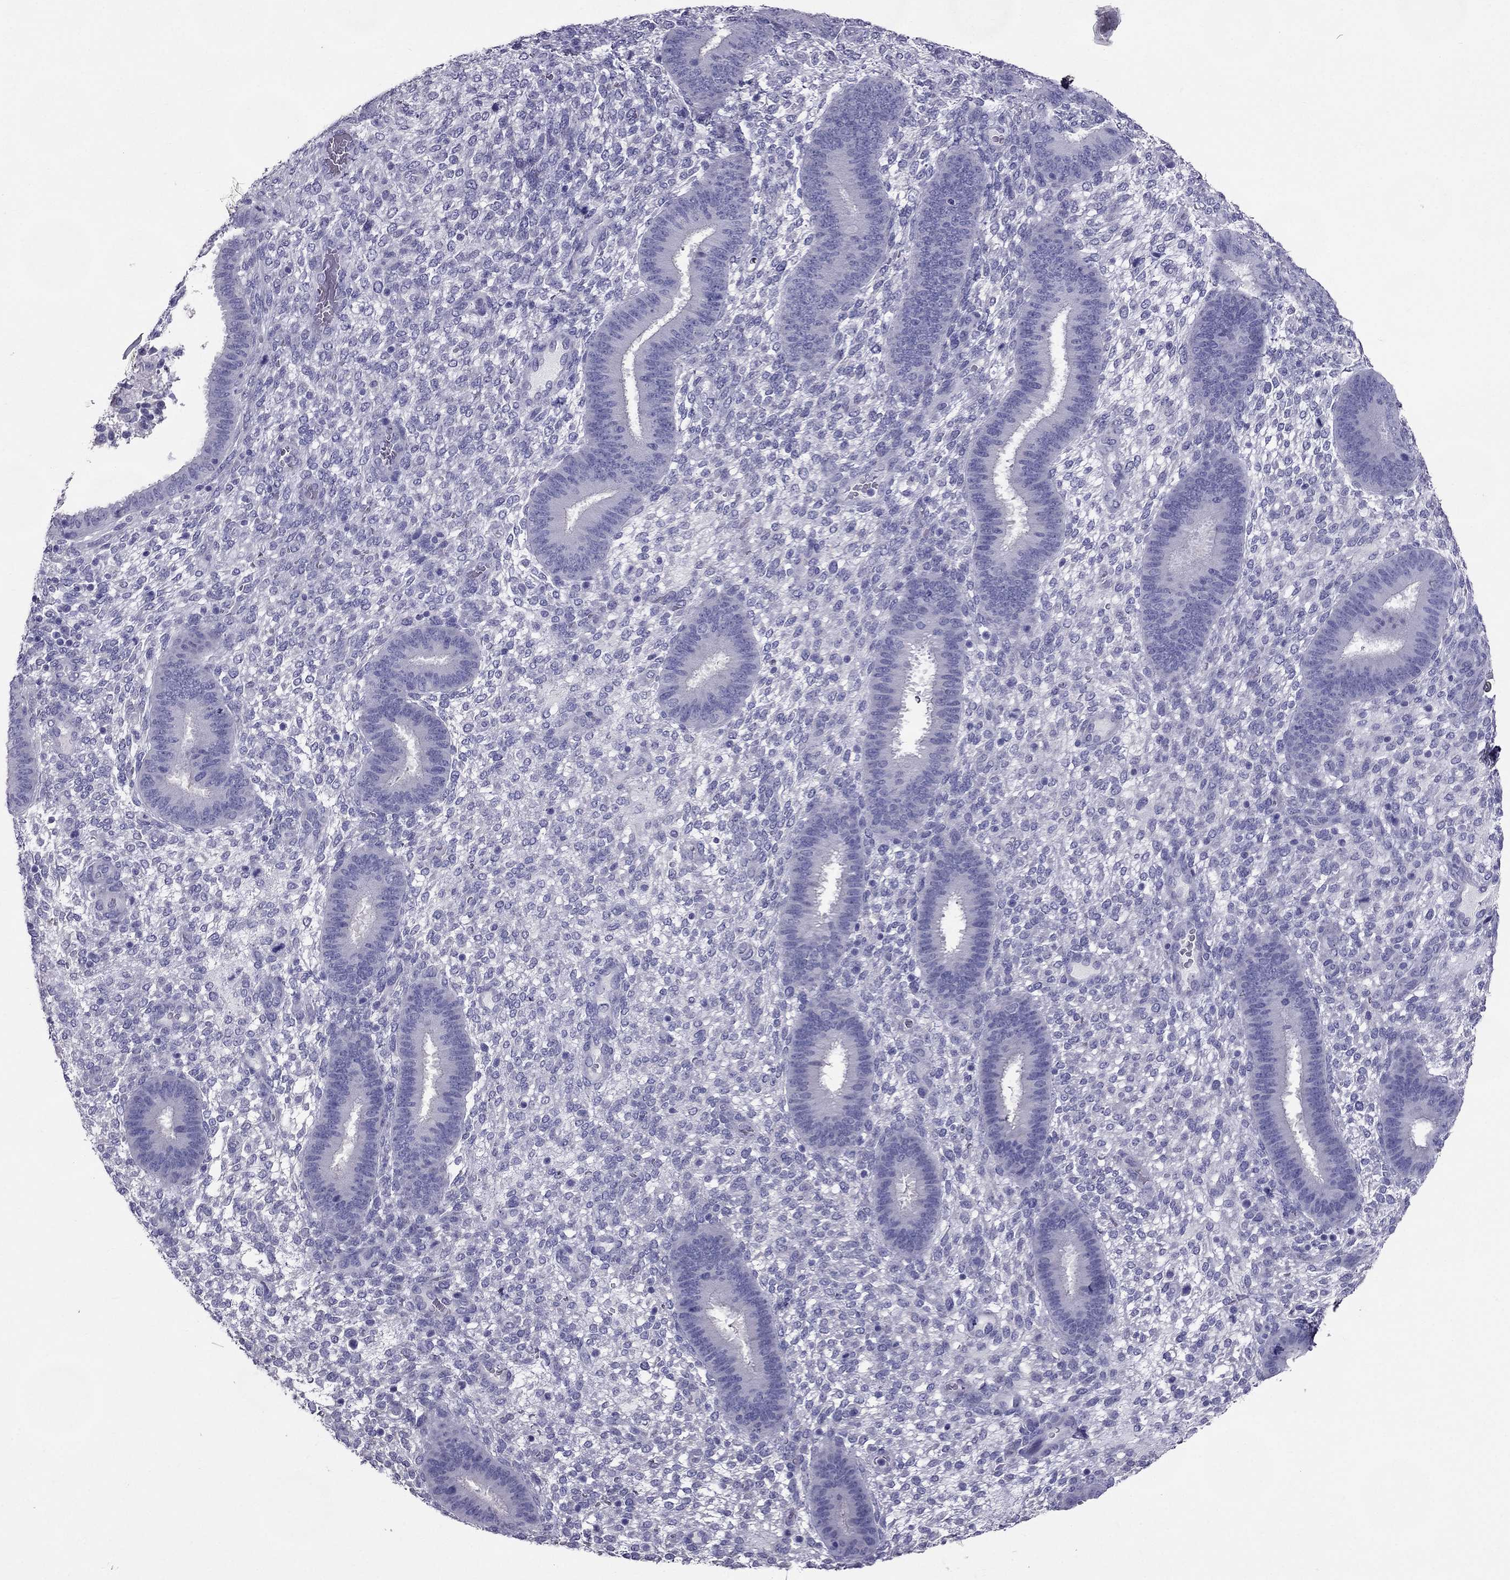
{"staining": {"intensity": "negative", "quantity": "none", "location": "none"}, "tissue": "endometrium", "cell_type": "Cells in endometrial stroma", "image_type": "normal", "snomed": [{"axis": "morphology", "description": "Normal tissue, NOS"}, {"axis": "topography", "description": "Endometrium"}], "caption": "This is an immunohistochemistry (IHC) histopathology image of normal endometrium. There is no positivity in cells in endometrial stroma.", "gene": "ZNF541", "patient": {"sex": "female", "age": 39}}